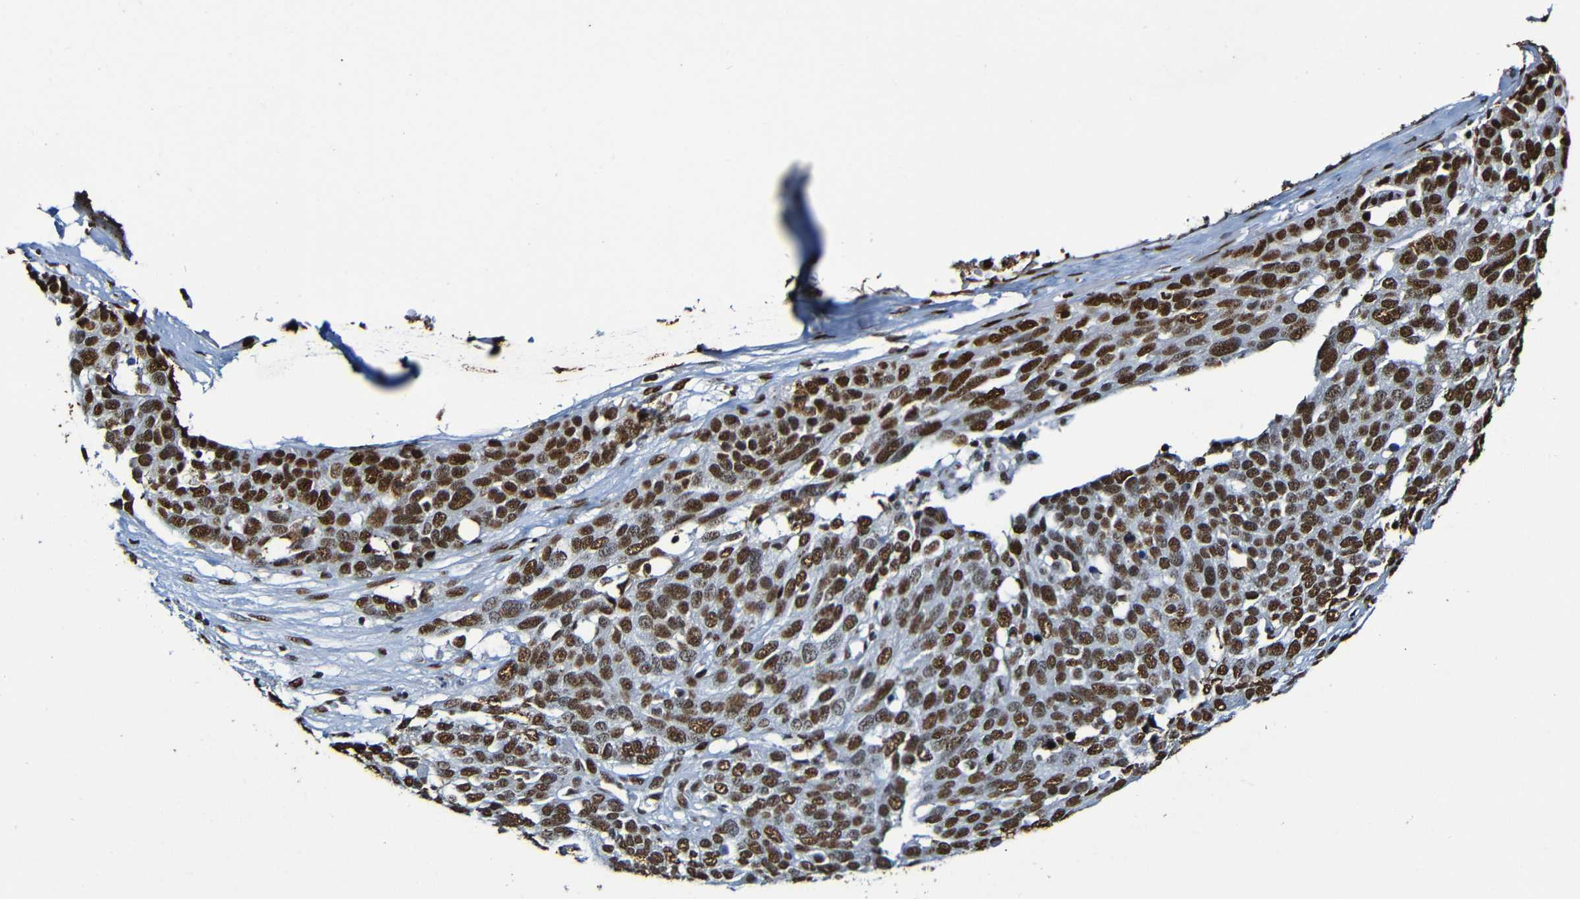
{"staining": {"intensity": "strong", "quantity": ">75%", "location": "nuclear"}, "tissue": "ovarian cancer", "cell_type": "Tumor cells", "image_type": "cancer", "snomed": [{"axis": "morphology", "description": "Cystadenocarcinoma, serous, NOS"}, {"axis": "topography", "description": "Ovary"}], "caption": "Ovarian cancer was stained to show a protein in brown. There is high levels of strong nuclear expression in approximately >75% of tumor cells.", "gene": "SRSF3", "patient": {"sex": "female", "age": 44}}